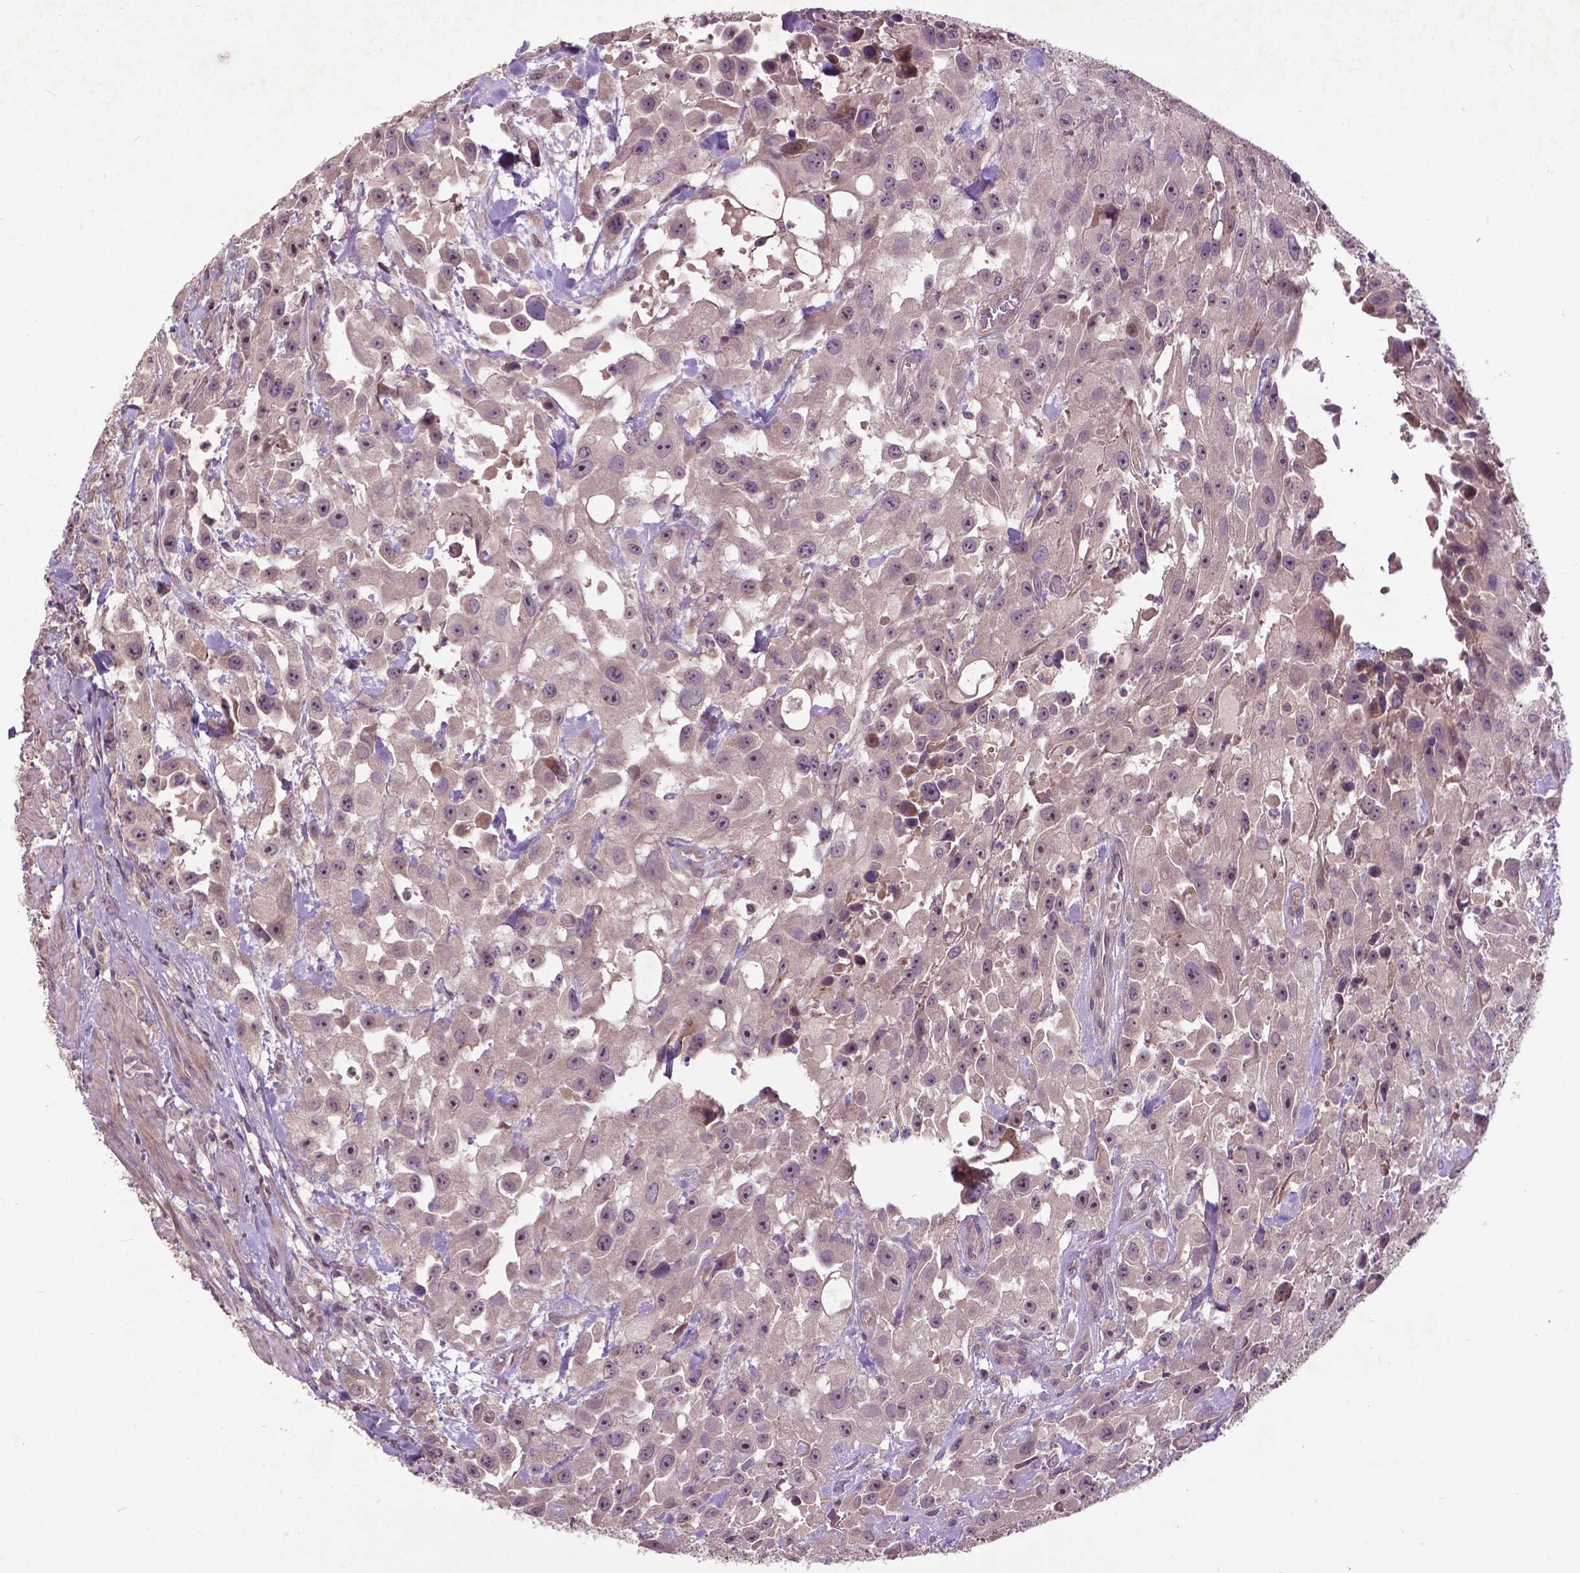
{"staining": {"intensity": "moderate", "quantity": "<25%", "location": "nuclear"}, "tissue": "urothelial cancer", "cell_type": "Tumor cells", "image_type": "cancer", "snomed": [{"axis": "morphology", "description": "Urothelial carcinoma, High grade"}, {"axis": "topography", "description": "Urinary bladder"}], "caption": "A brown stain shows moderate nuclear expression of a protein in human high-grade urothelial carcinoma tumor cells.", "gene": "AP1S3", "patient": {"sex": "male", "age": 79}}